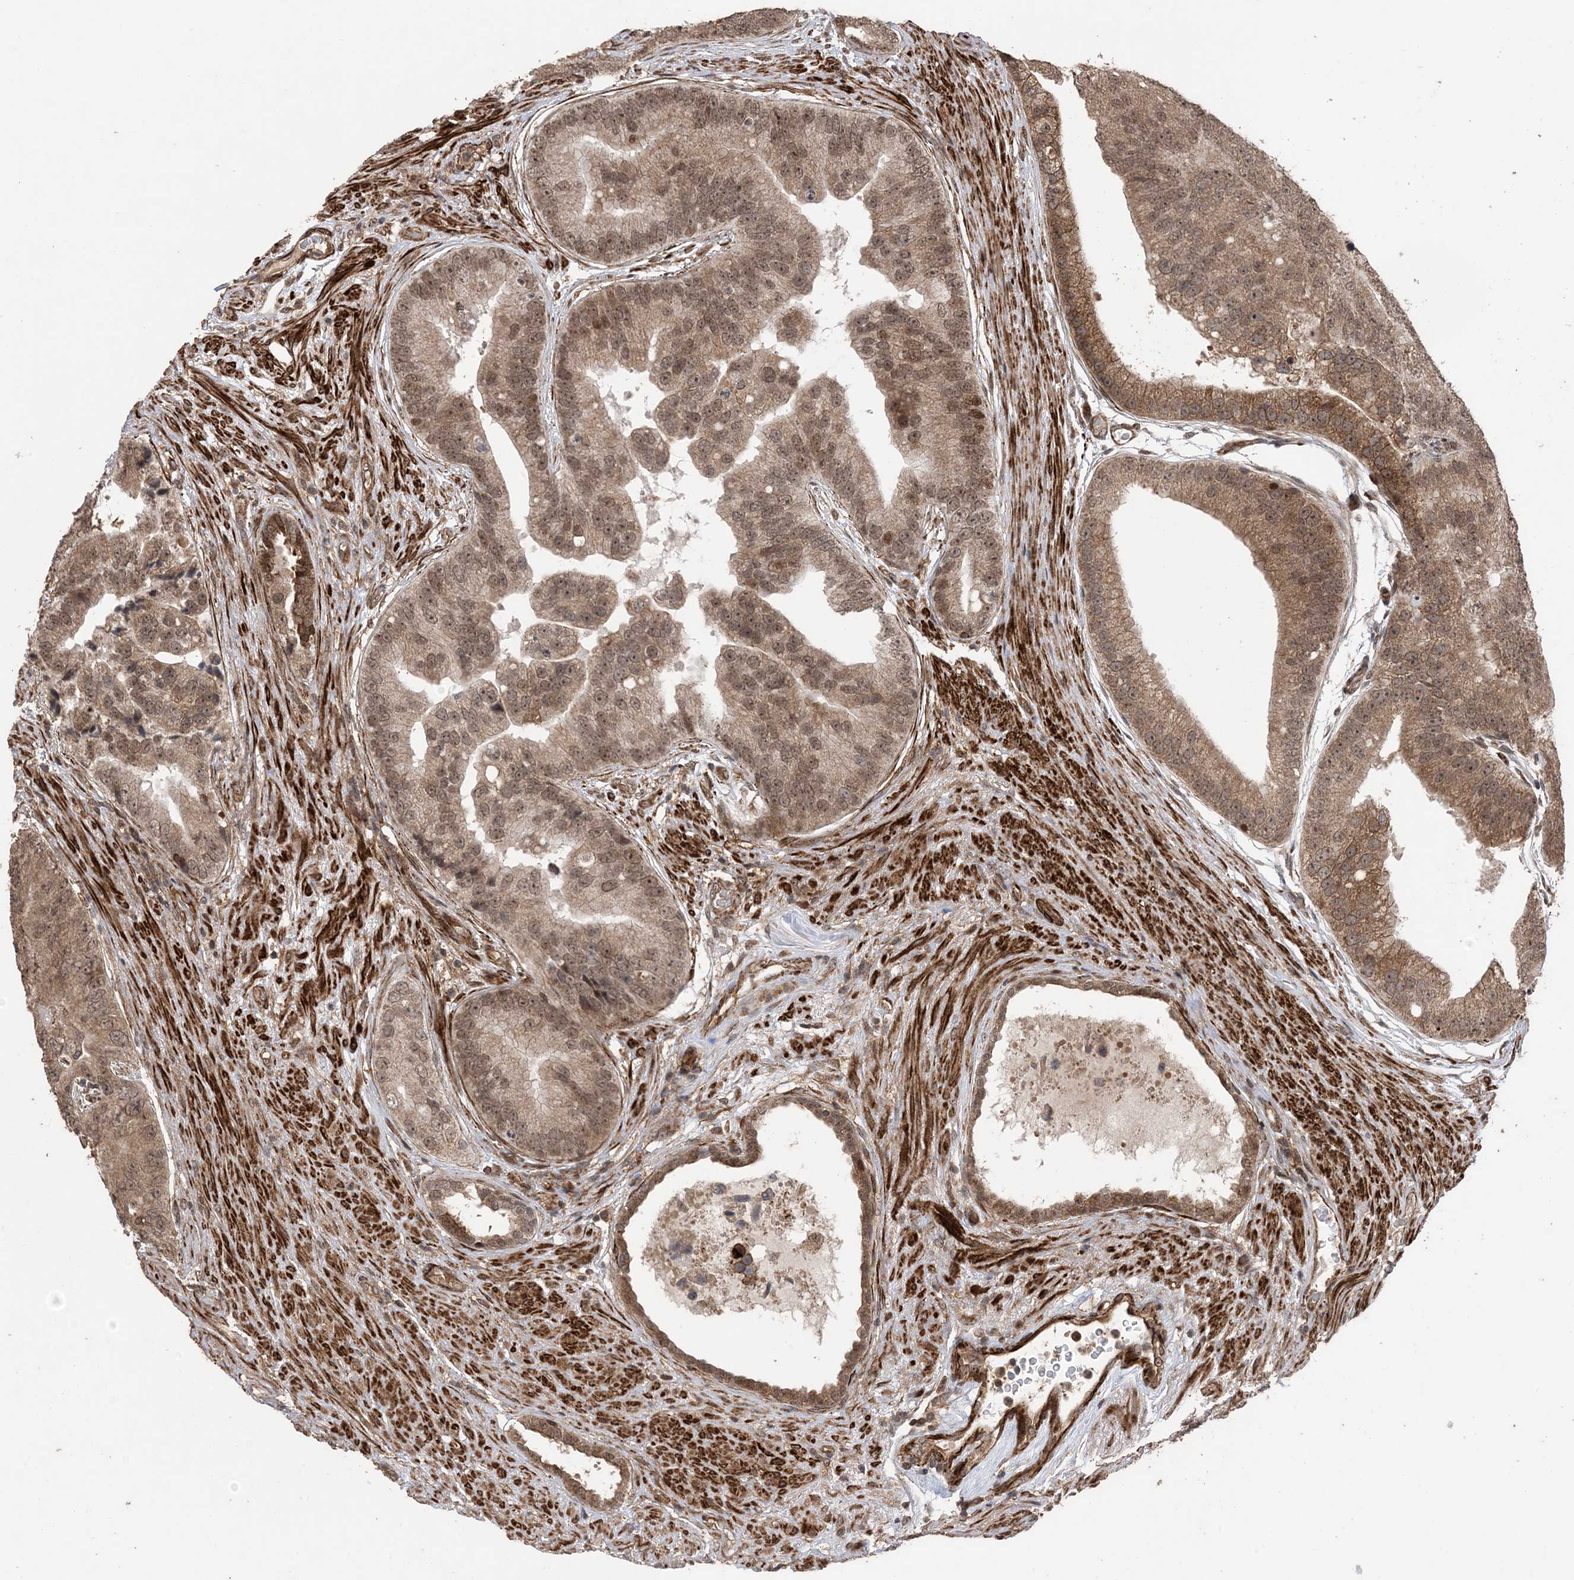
{"staining": {"intensity": "moderate", "quantity": ">75%", "location": "cytoplasmic/membranous,nuclear"}, "tissue": "prostate cancer", "cell_type": "Tumor cells", "image_type": "cancer", "snomed": [{"axis": "morphology", "description": "Adenocarcinoma, High grade"}, {"axis": "topography", "description": "Prostate"}], "caption": "Moderate cytoplasmic/membranous and nuclear positivity is appreciated in about >75% of tumor cells in prostate cancer (adenocarcinoma (high-grade)).", "gene": "ZNF511", "patient": {"sex": "male", "age": 70}}